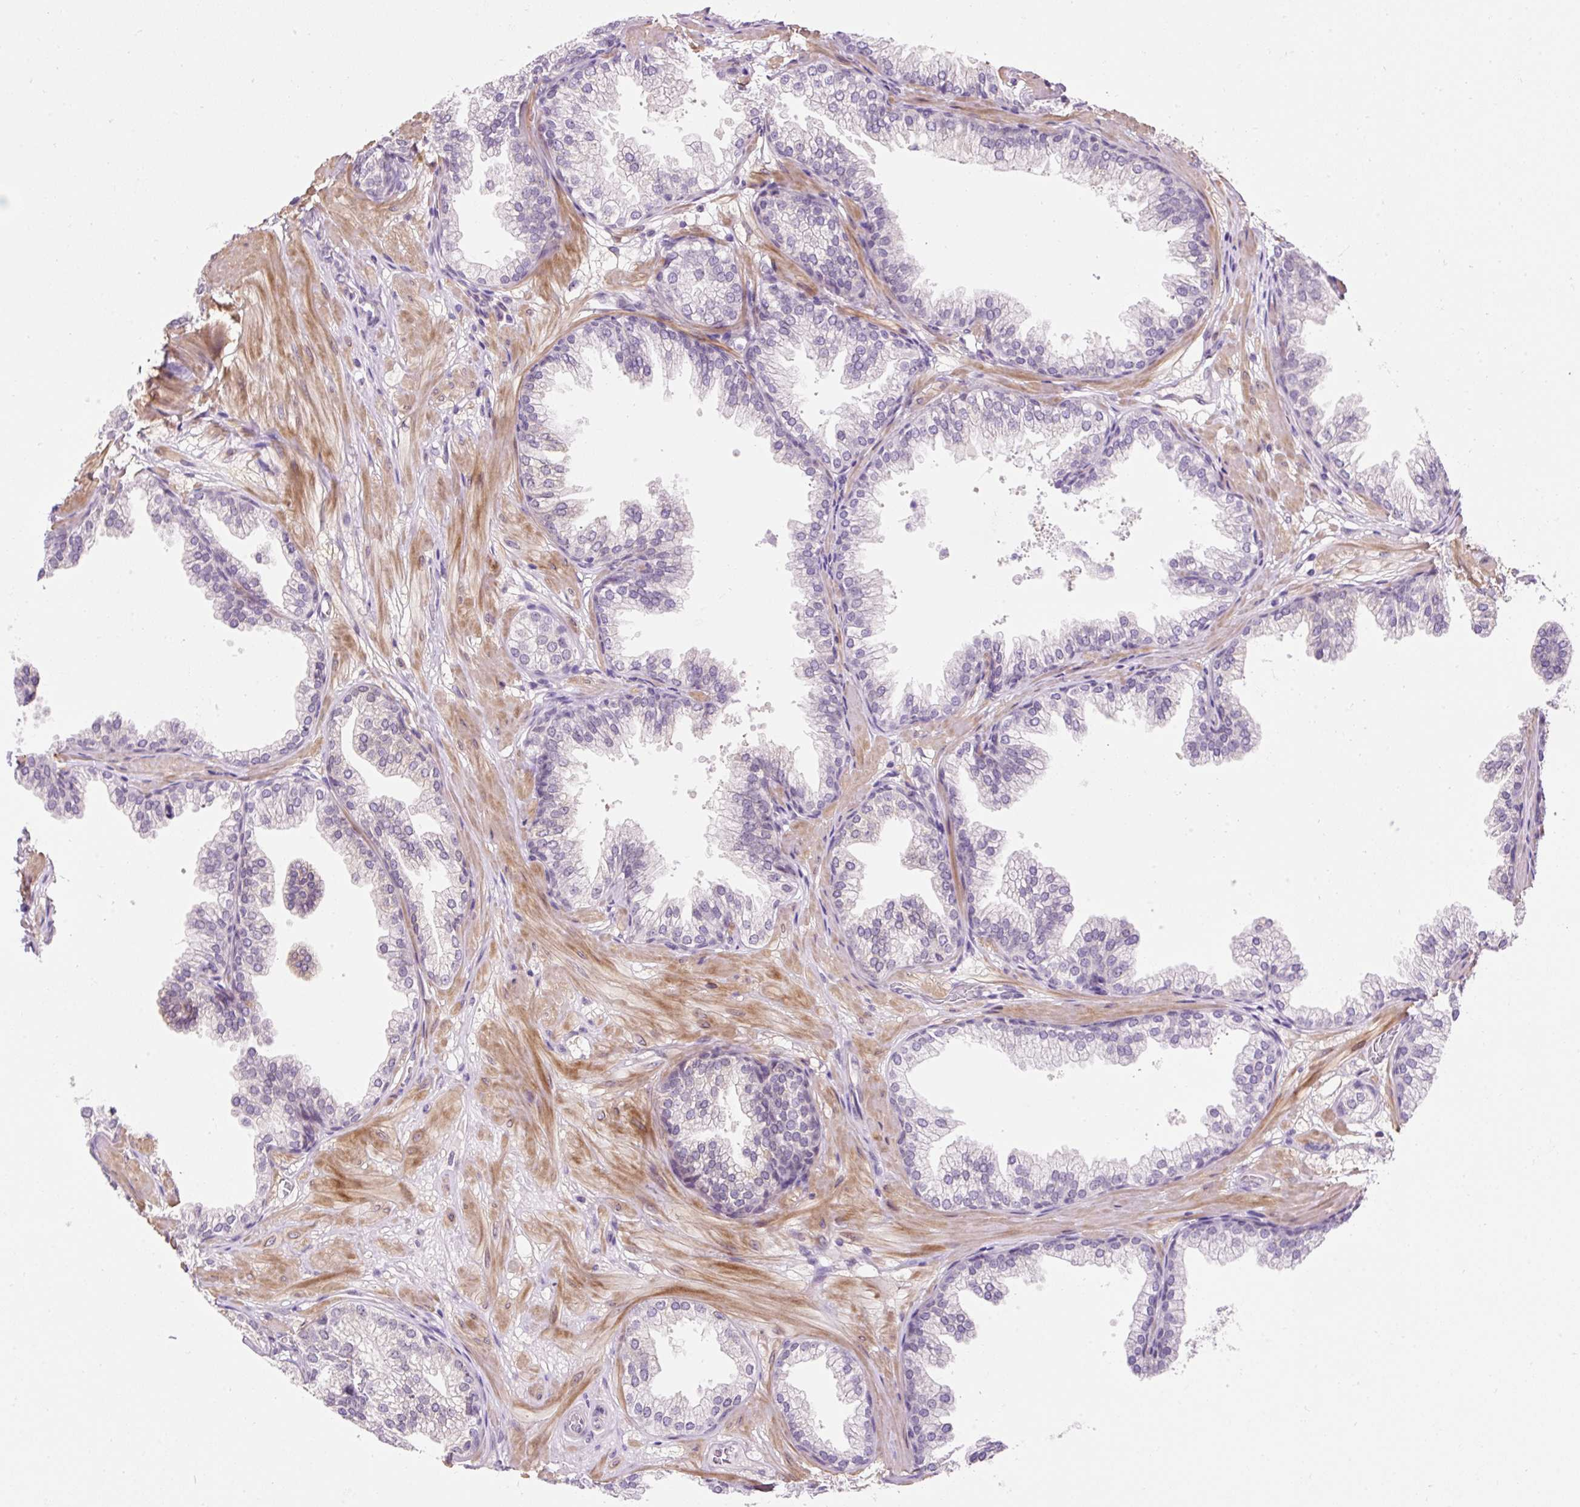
{"staining": {"intensity": "weak", "quantity": "<25%", "location": "cytoplasmic/membranous,nuclear"}, "tissue": "prostate", "cell_type": "Glandular cells", "image_type": "normal", "snomed": [{"axis": "morphology", "description": "Normal tissue, NOS"}, {"axis": "topography", "description": "Prostate"}], "caption": "Immunohistochemistry of benign human prostate exhibits no expression in glandular cells.", "gene": "ZNF610", "patient": {"sex": "male", "age": 37}}